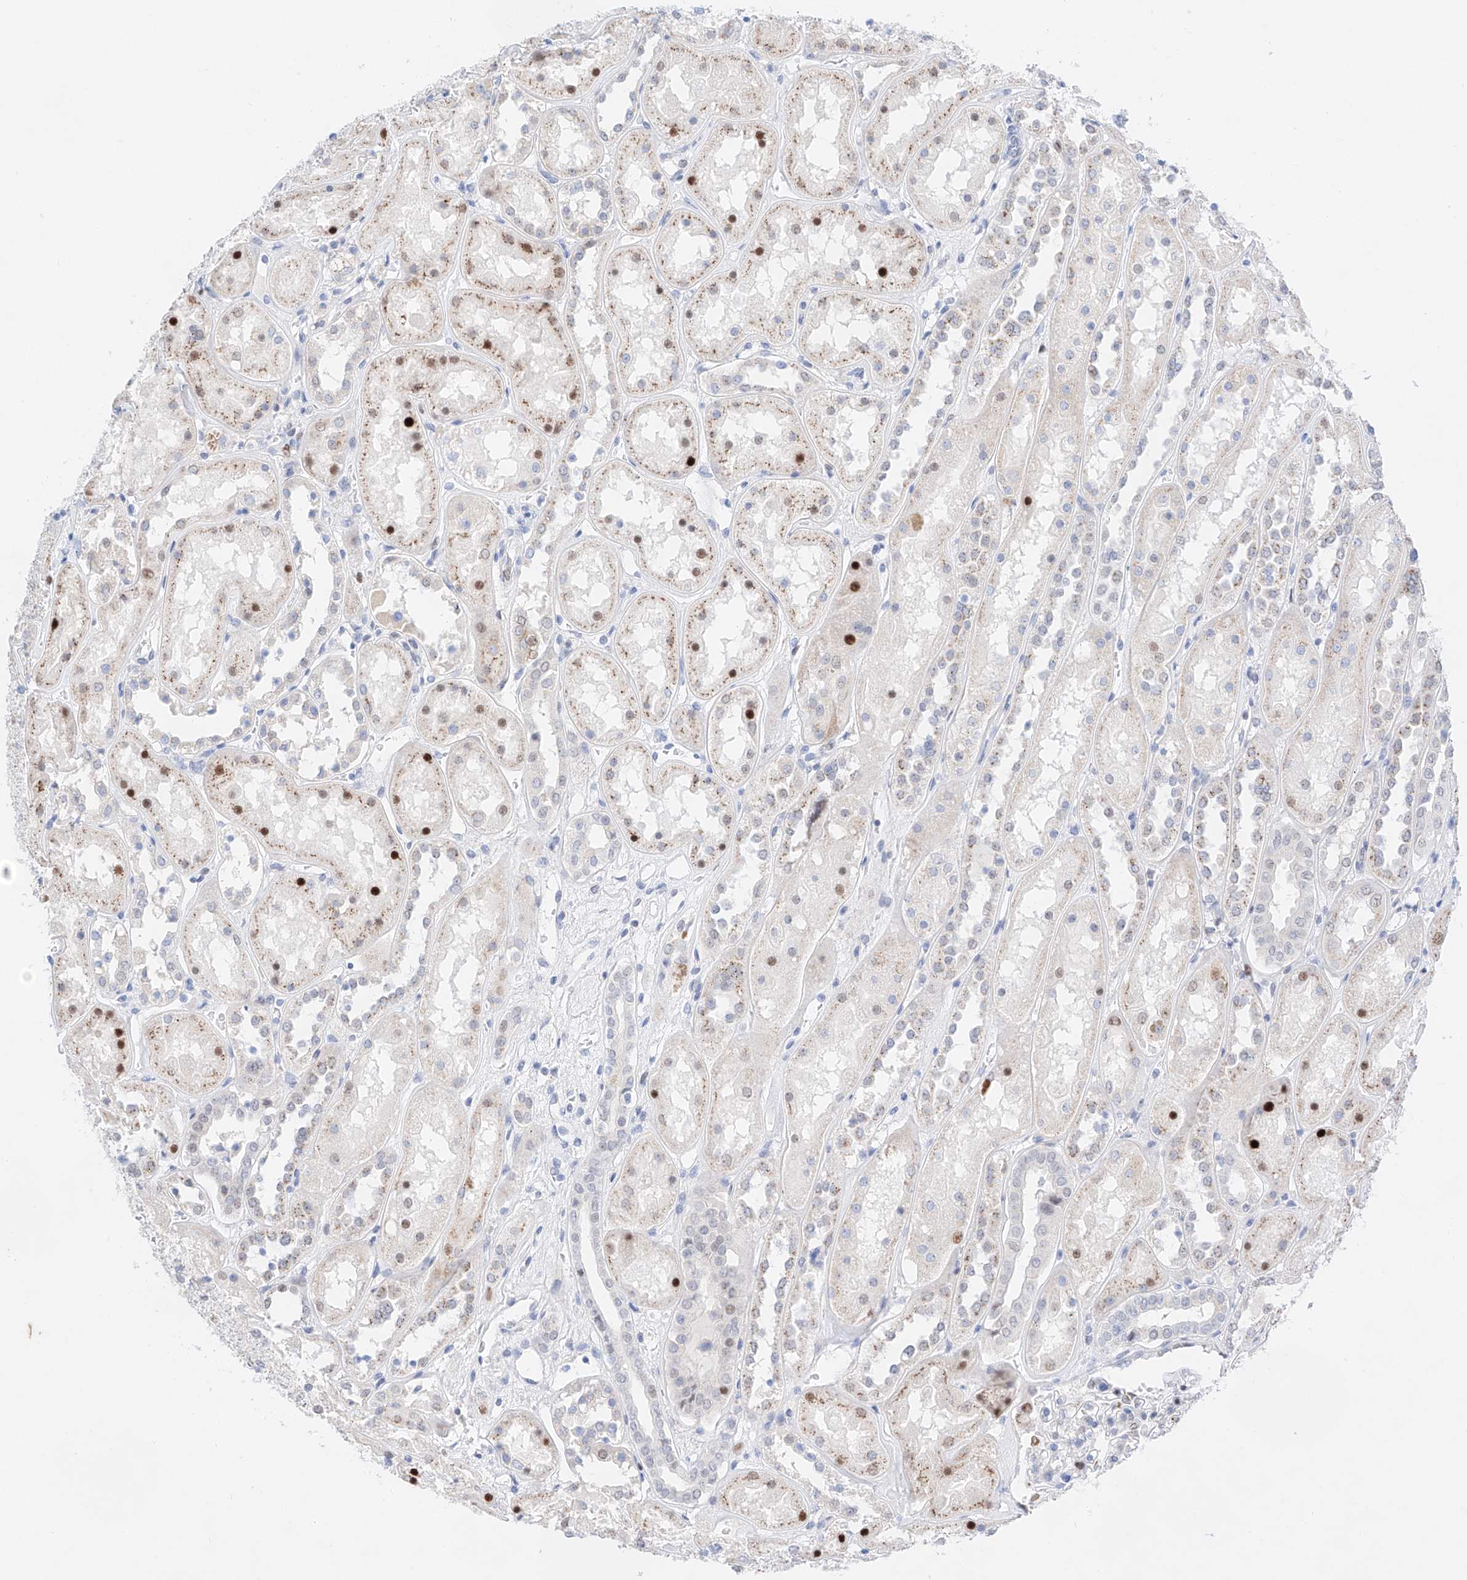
{"staining": {"intensity": "moderate", "quantity": "25%-75%", "location": "nuclear"}, "tissue": "kidney", "cell_type": "Cells in glomeruli", "image_type": "normal", "snomed": [{"axis": "morphology", "description": "Normal tissue, NOS"}, {"axis": "topography", "description": "Kidney"}], "caption": "Immunohistochemistry (IHC) staining of normal kidney, which reveals medium levels of moderate nuclear staining in approximately 25%-75% of cells in glomeruli indicating moderate nuclear protein staining. The staining was performed using DAB (brown) for protein detection and nuclei were counterstained in hematoxylin (blue).", "gene": "NT5C3B", "patient": {"sex": "male", "age": 70}}